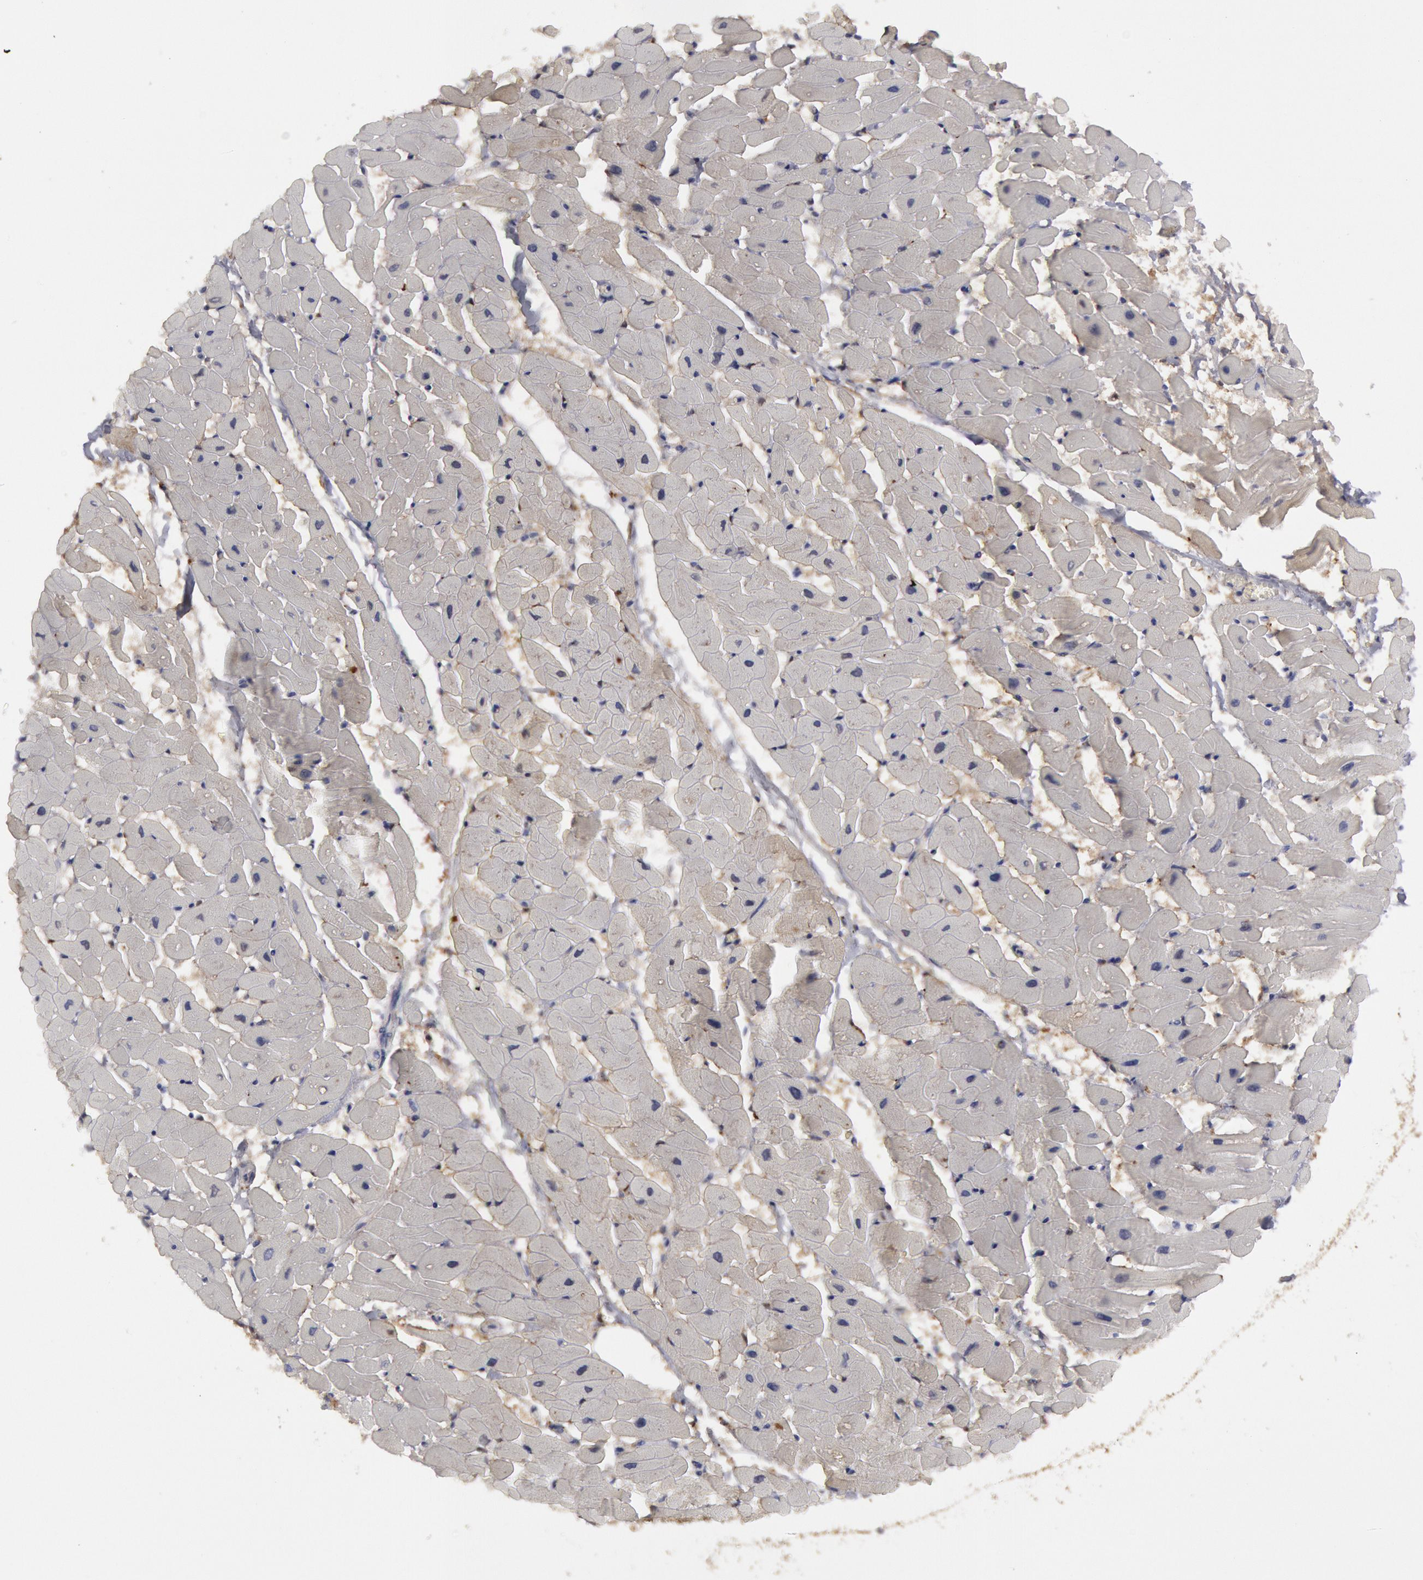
{"staining": {"intensity": "weak", "quantity": "25%-75%", "location": "cytoplasmic/membranous"}, "tissue": "heart muscle", "cell_type": "Cardiomyocytes", "image_type": "normal", "snomed": [{"axis": "morphology", "description": "Normal tissue, NOS"}, {"axis": "topography", "description": "Heart"}], "caption": "Immunohistochemistry of normal human heart muscle demonstrates low levels of weak cytoplasmic/membranous expression in about 25%-75% of cardiomyocytes. The protein is shown in brown color, while the nuclei are stained blue.", "gene": "FHL1", "patient": {"sex": "female", "age": 19}}